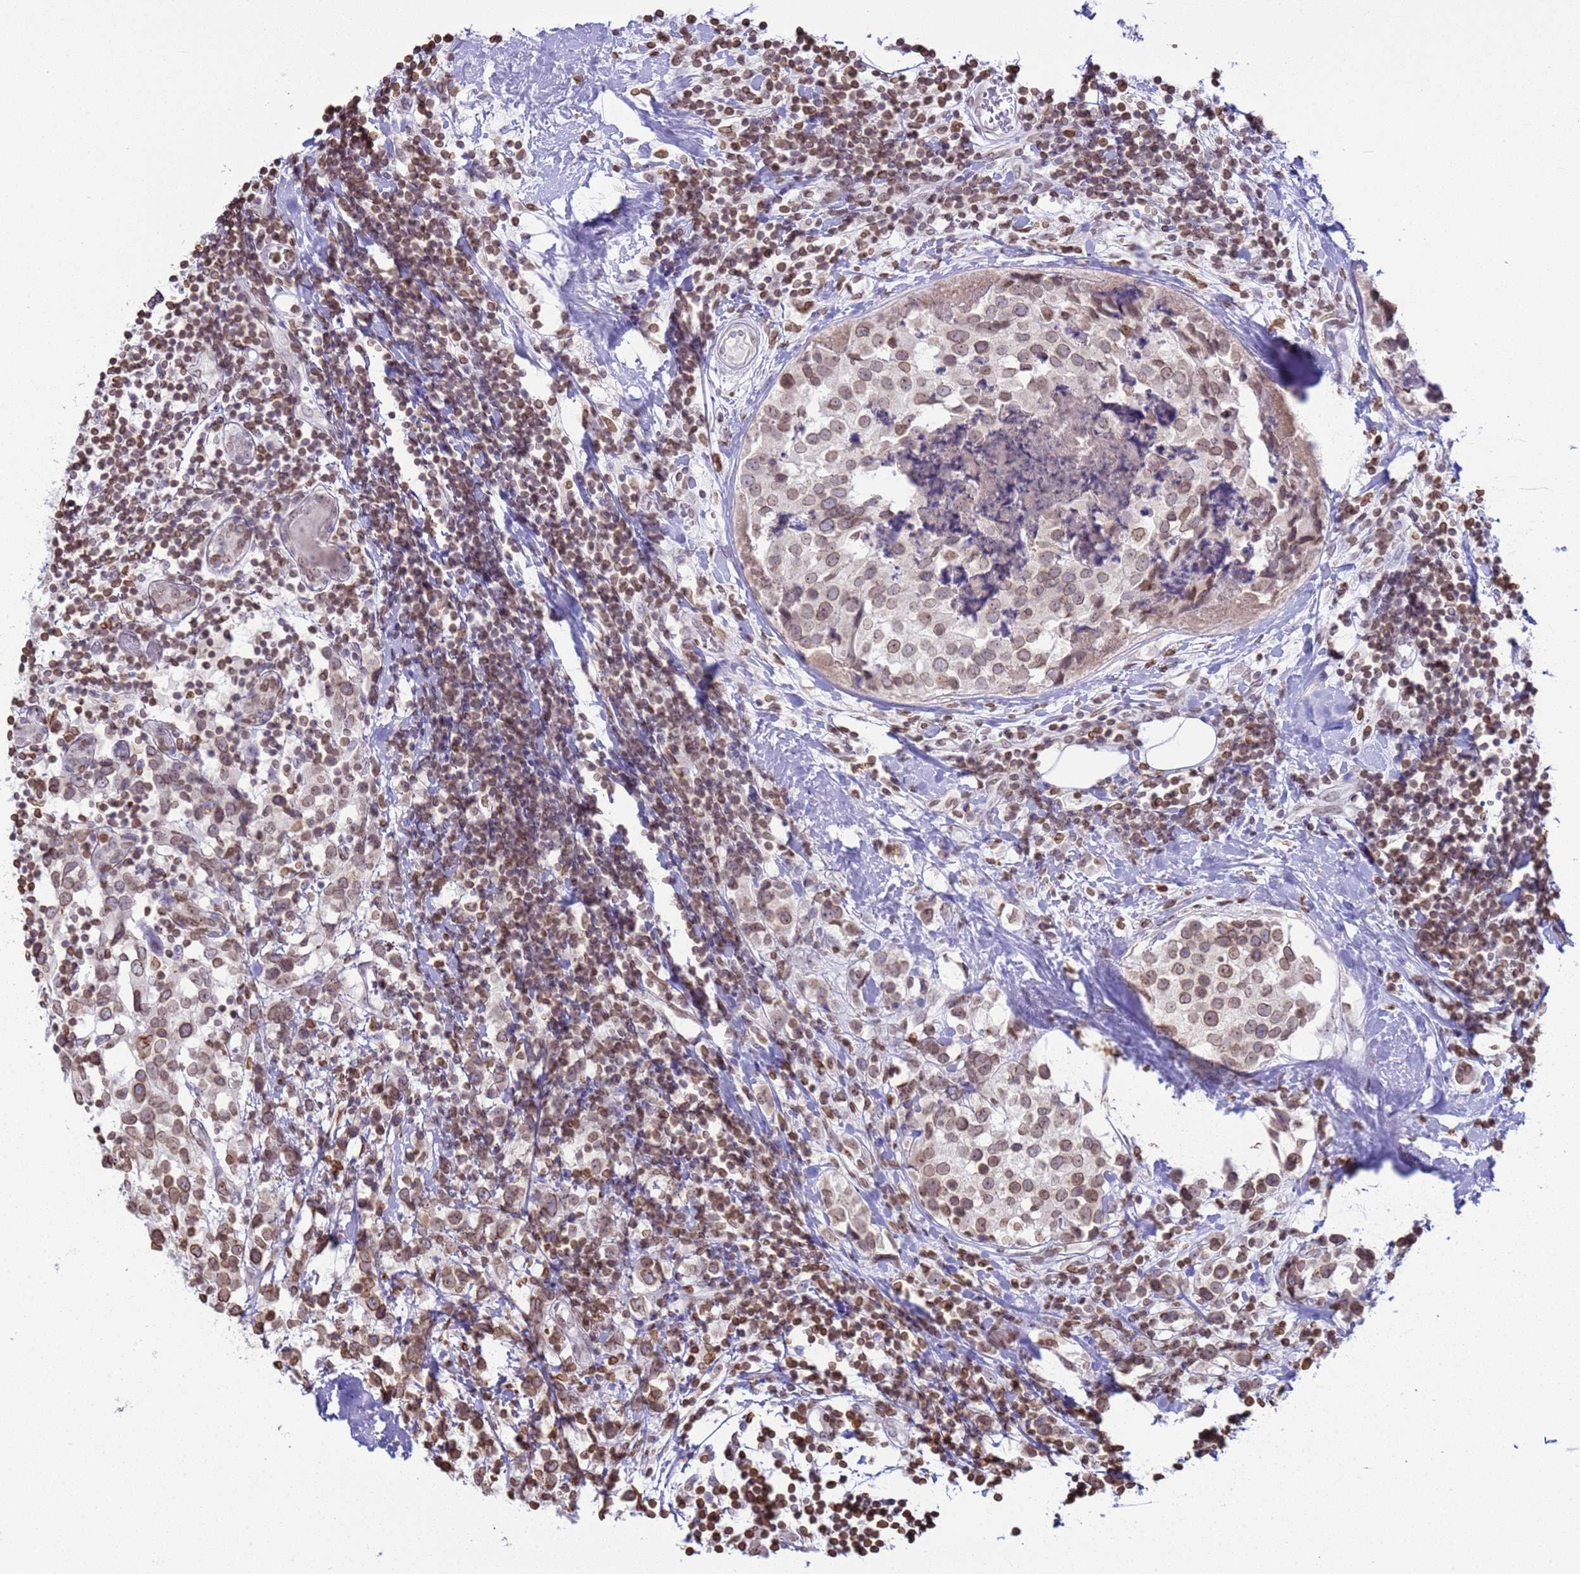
{"staining": {"intensity": "weak", "quantity": ">75%", "location": "cytoplasmic/membranous,nuclear"}, "tissue": "breast cancer", "cell_type": "Tumor cells", "image_type": "cancer", "snomed": [{"axis": "morphology", "description": "Lobular carcinoma"}, {"axis": "topography", "description": "Breast"}], "caption": "Immunohistochemical staining of breast cancer (lobular carcinoma) reveals low levels of weak cytoplasmic/membranous and nuclear expression in about >75% of tumor cells.", "gene": "DHX37", "patient": {"sex": "female", "age": 59}}